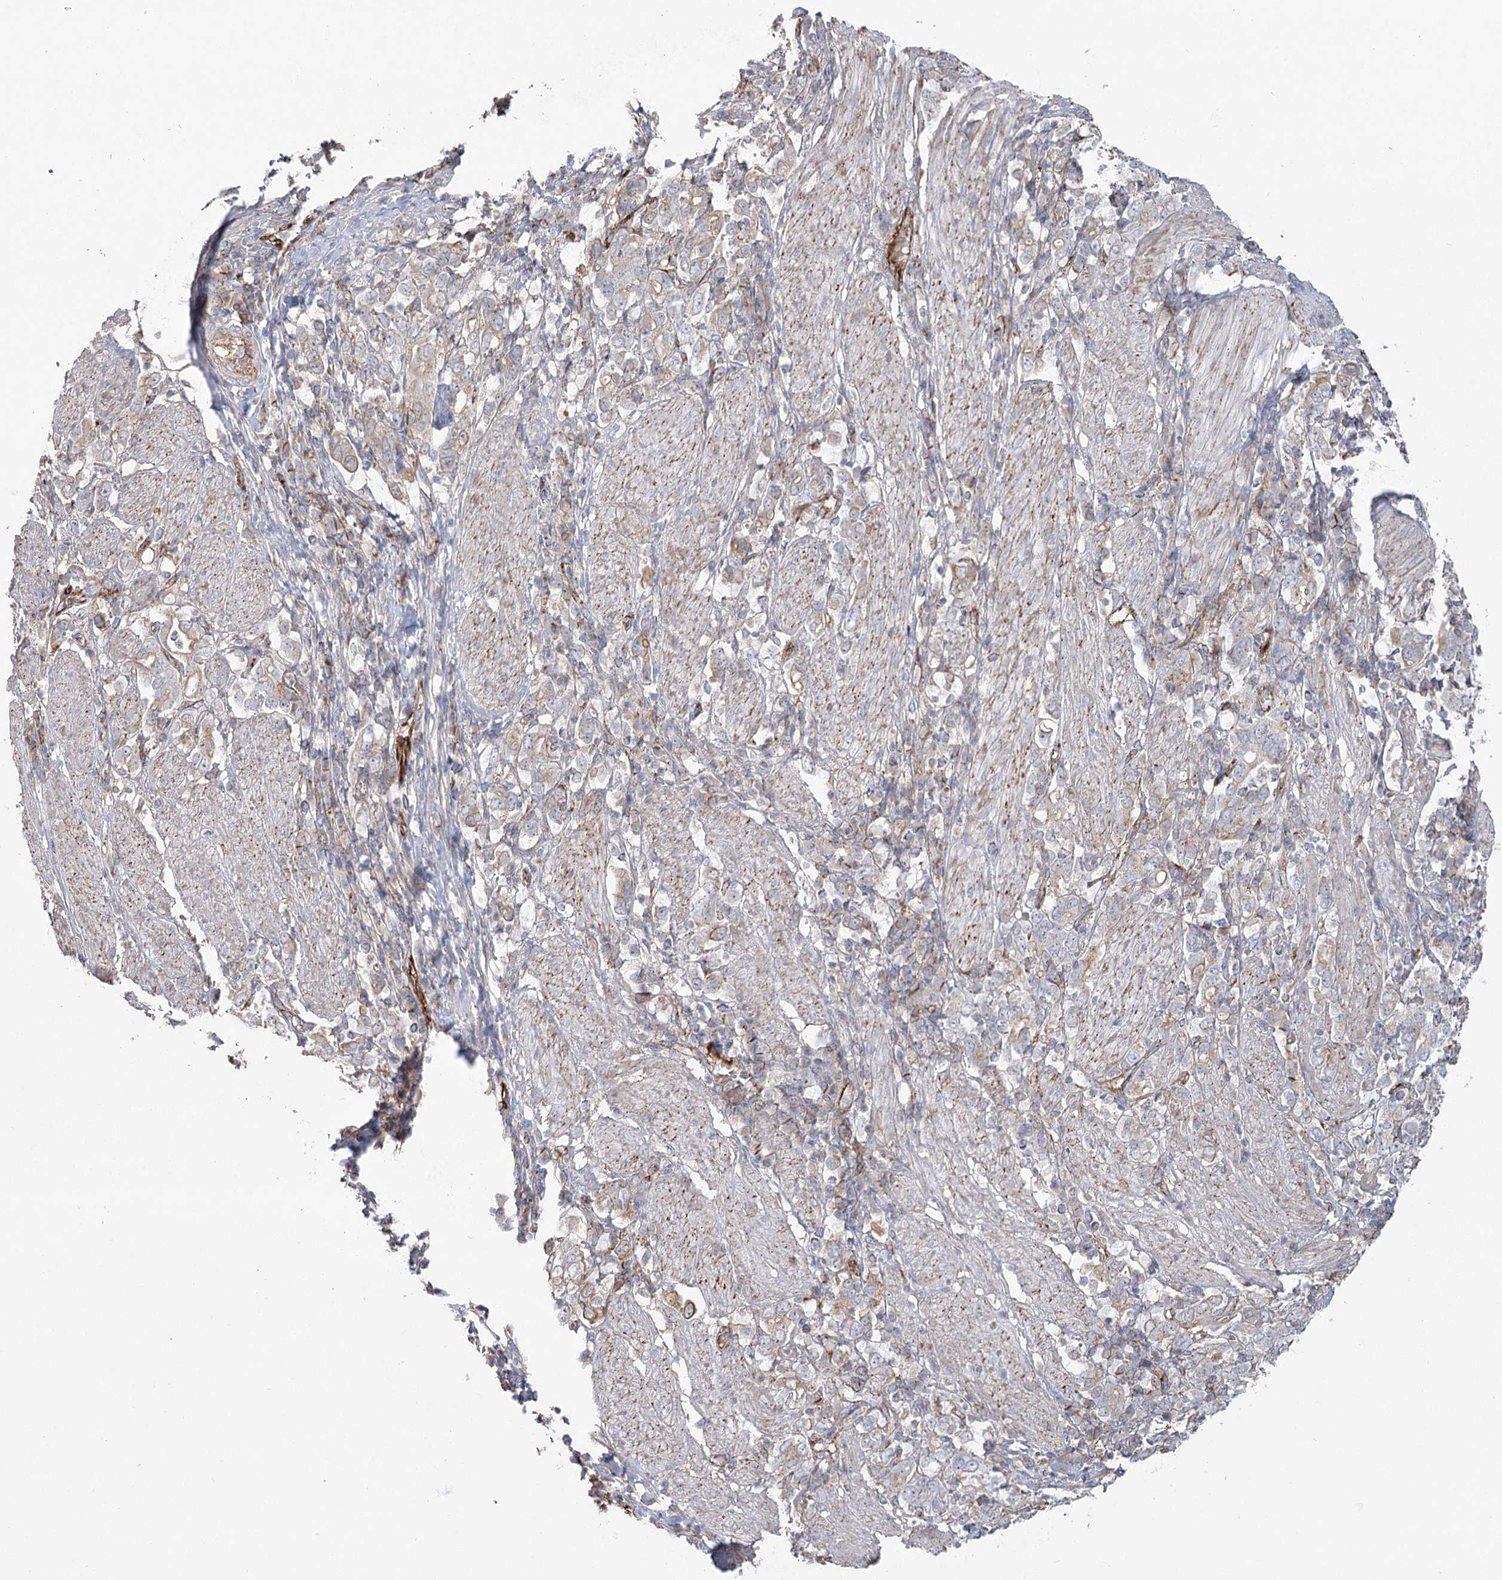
{"staining": {"intensity": "weak", "quantity": "<25%", "location": "cytoplasmic/membranous"}, "tissue": "stomach cancer", "cell_type": "Tumor cells", "image_type": "cancer", "snomed": [{"axis": "morphology", "description": "Adenocarcinoma, NOS"}, {"axis": "topography", "description": "Stomach, upper"}], "caption": "Stomach adenocarcinoma was stained to show a protein in brown. There is no significant expression in tumor cells.", "gene": "KBTBD4", "patient": {"sex": "male", "age": 62}}